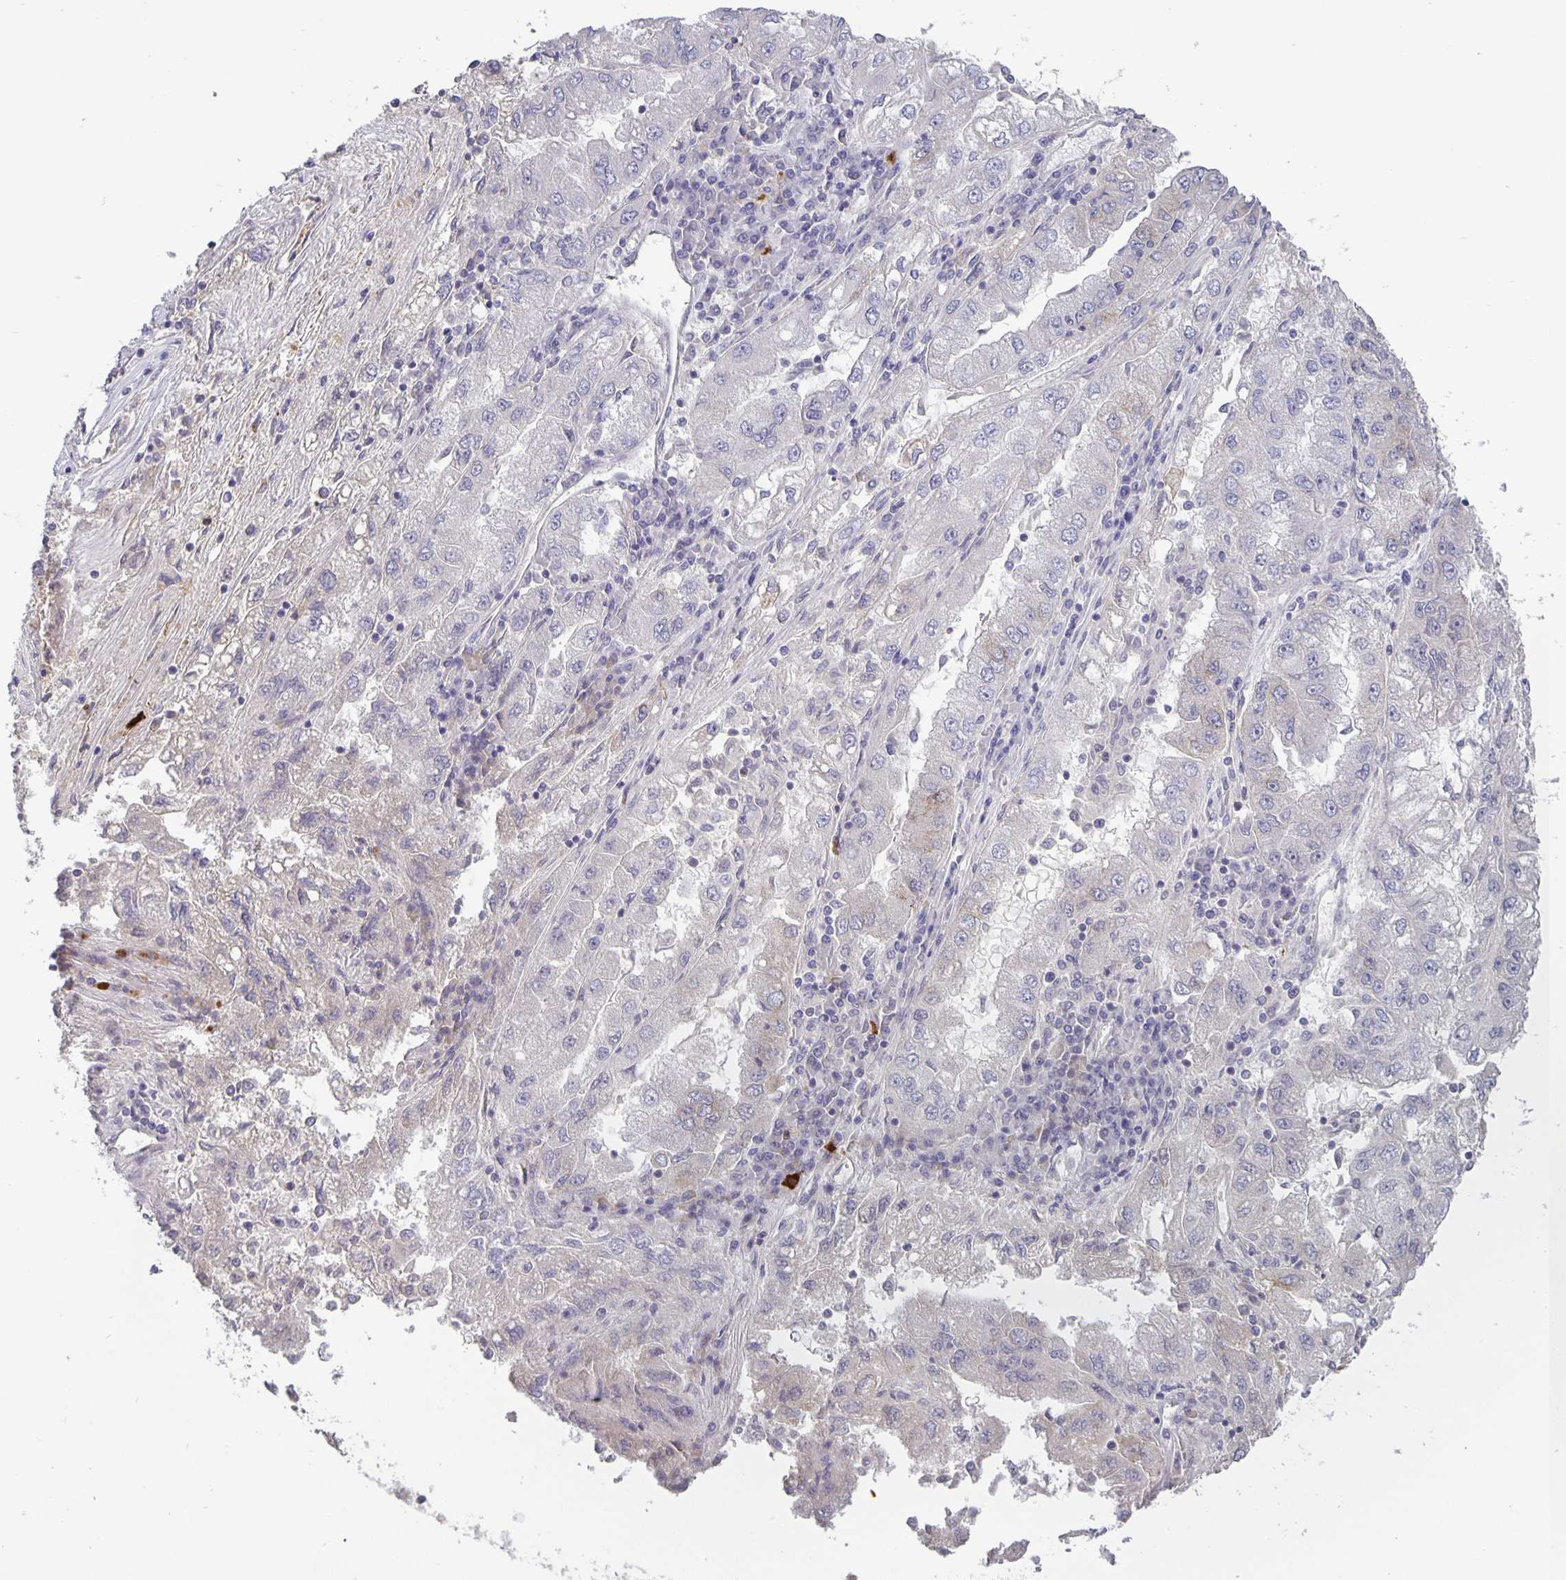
{"staining": {"intensity": "negative", "quantity": "none", "location": "none"}, "tissue": "lung cancer", "cell_type": "Tumor cells", "image_type": "cancer", "snomed": [{"axis": "morphology", "description": "Adenocarcinoma, NOS"}, {"axis": "morphology", "description": "Adenocarcinoma primary or metastatic"}, {"axis": "topography", "description": "Lung"}], "caption": "Tumor cells show no significant positivity in adenocarcinoma (lung).", "gene": "GDF15", "patient": {"sex": "male", "age": 74}}